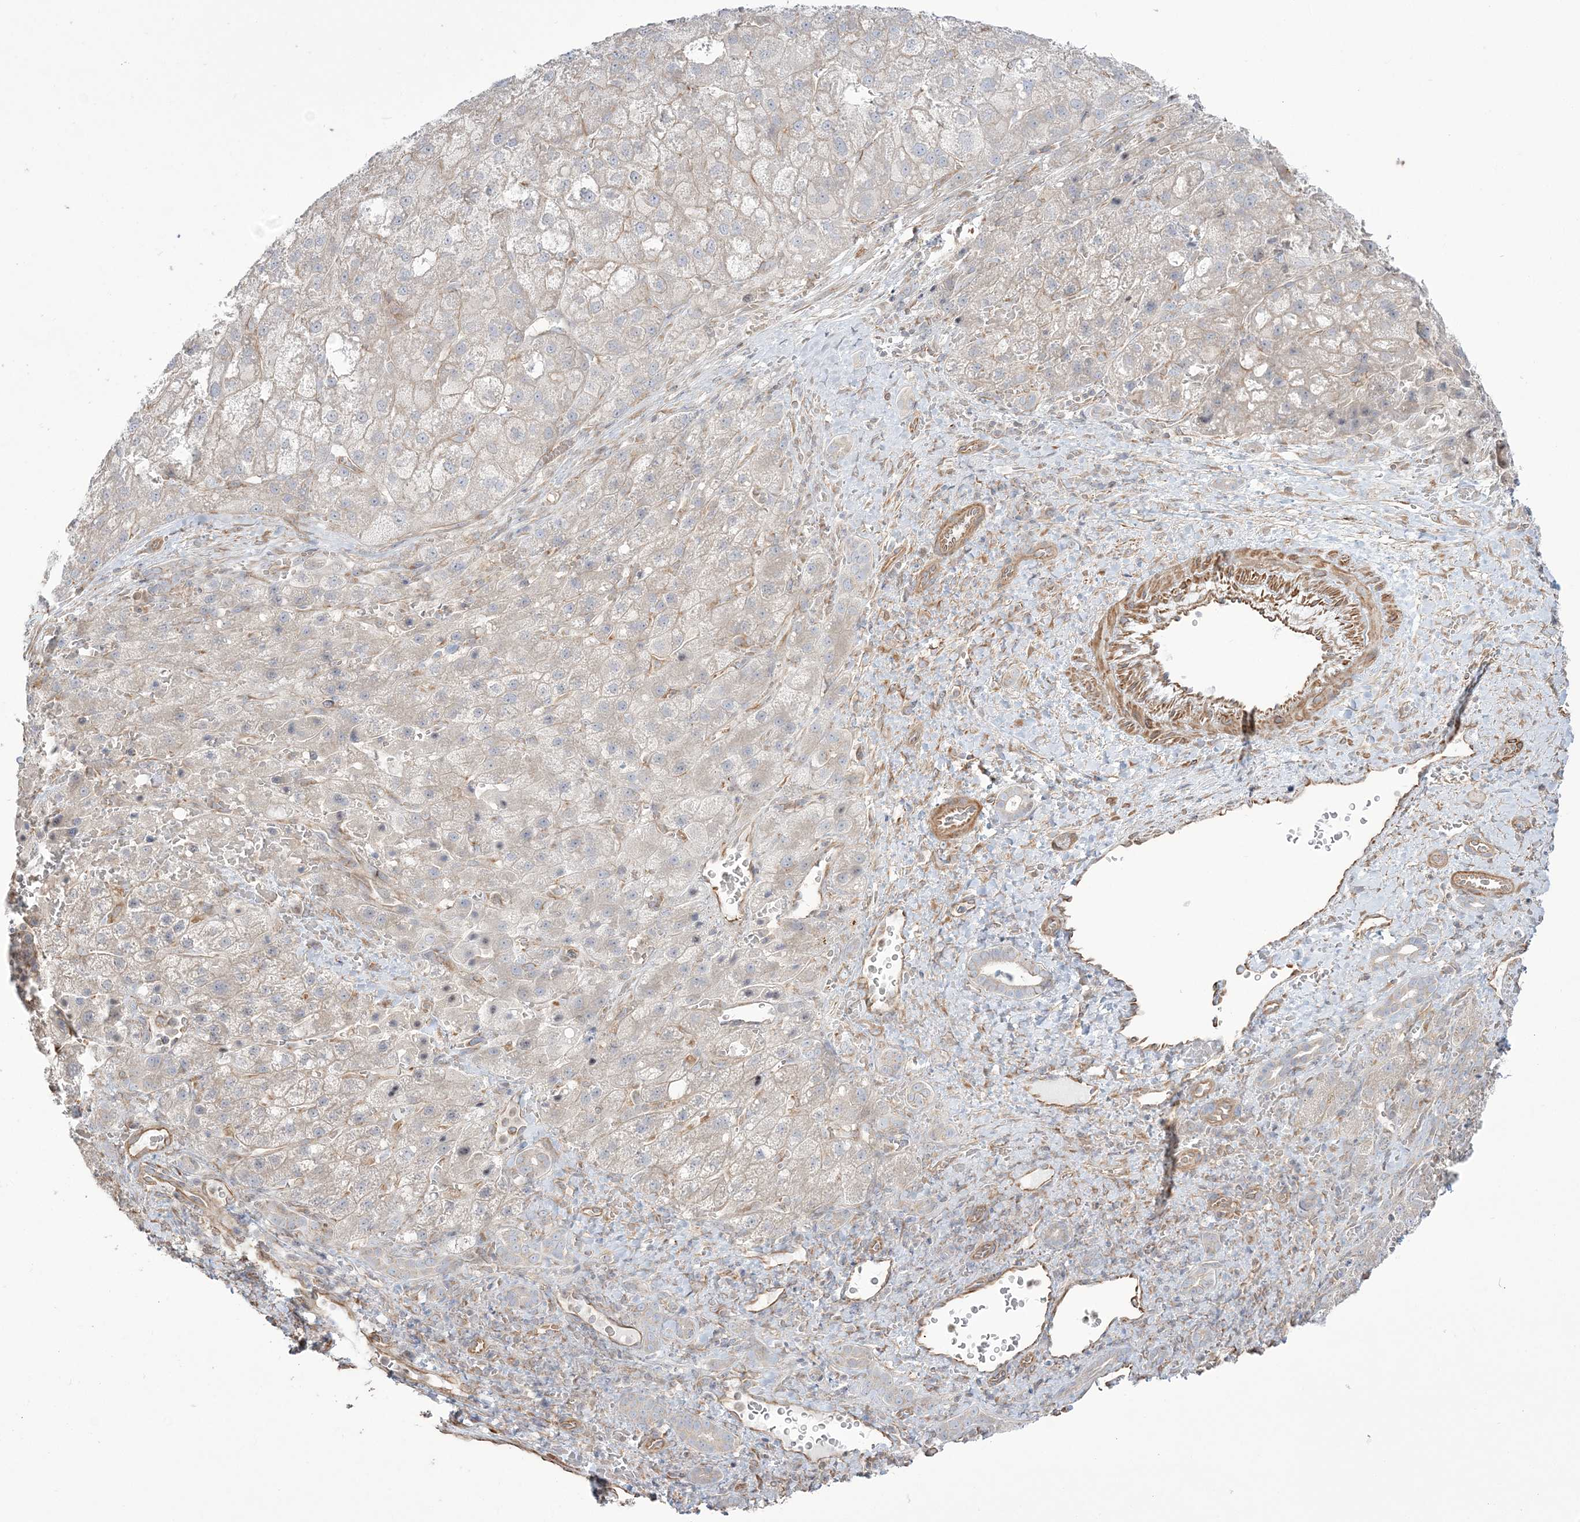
{"staining": {"intensity": "negative", "quantity": "none", "location": "none"}, "tissue": "liver cancer", "cell_type": "Tumor cells", "image_type": "cancer", "snomed": [{"axis": "morphology", "description": "Carcinoma, Hepatocellular, NOS"}, {"axis": "topography", "description": "Liver"}], "caption": "High magnification brightfield microscopy of liver cancer (hepatocellular carcinoma) stained with DAB (brown) and counterstained with hematoxylin (blue): tumor cells show no significant positivity.", "gene": "ZNF821", "patient": {"sex": "male", "age": 57}}